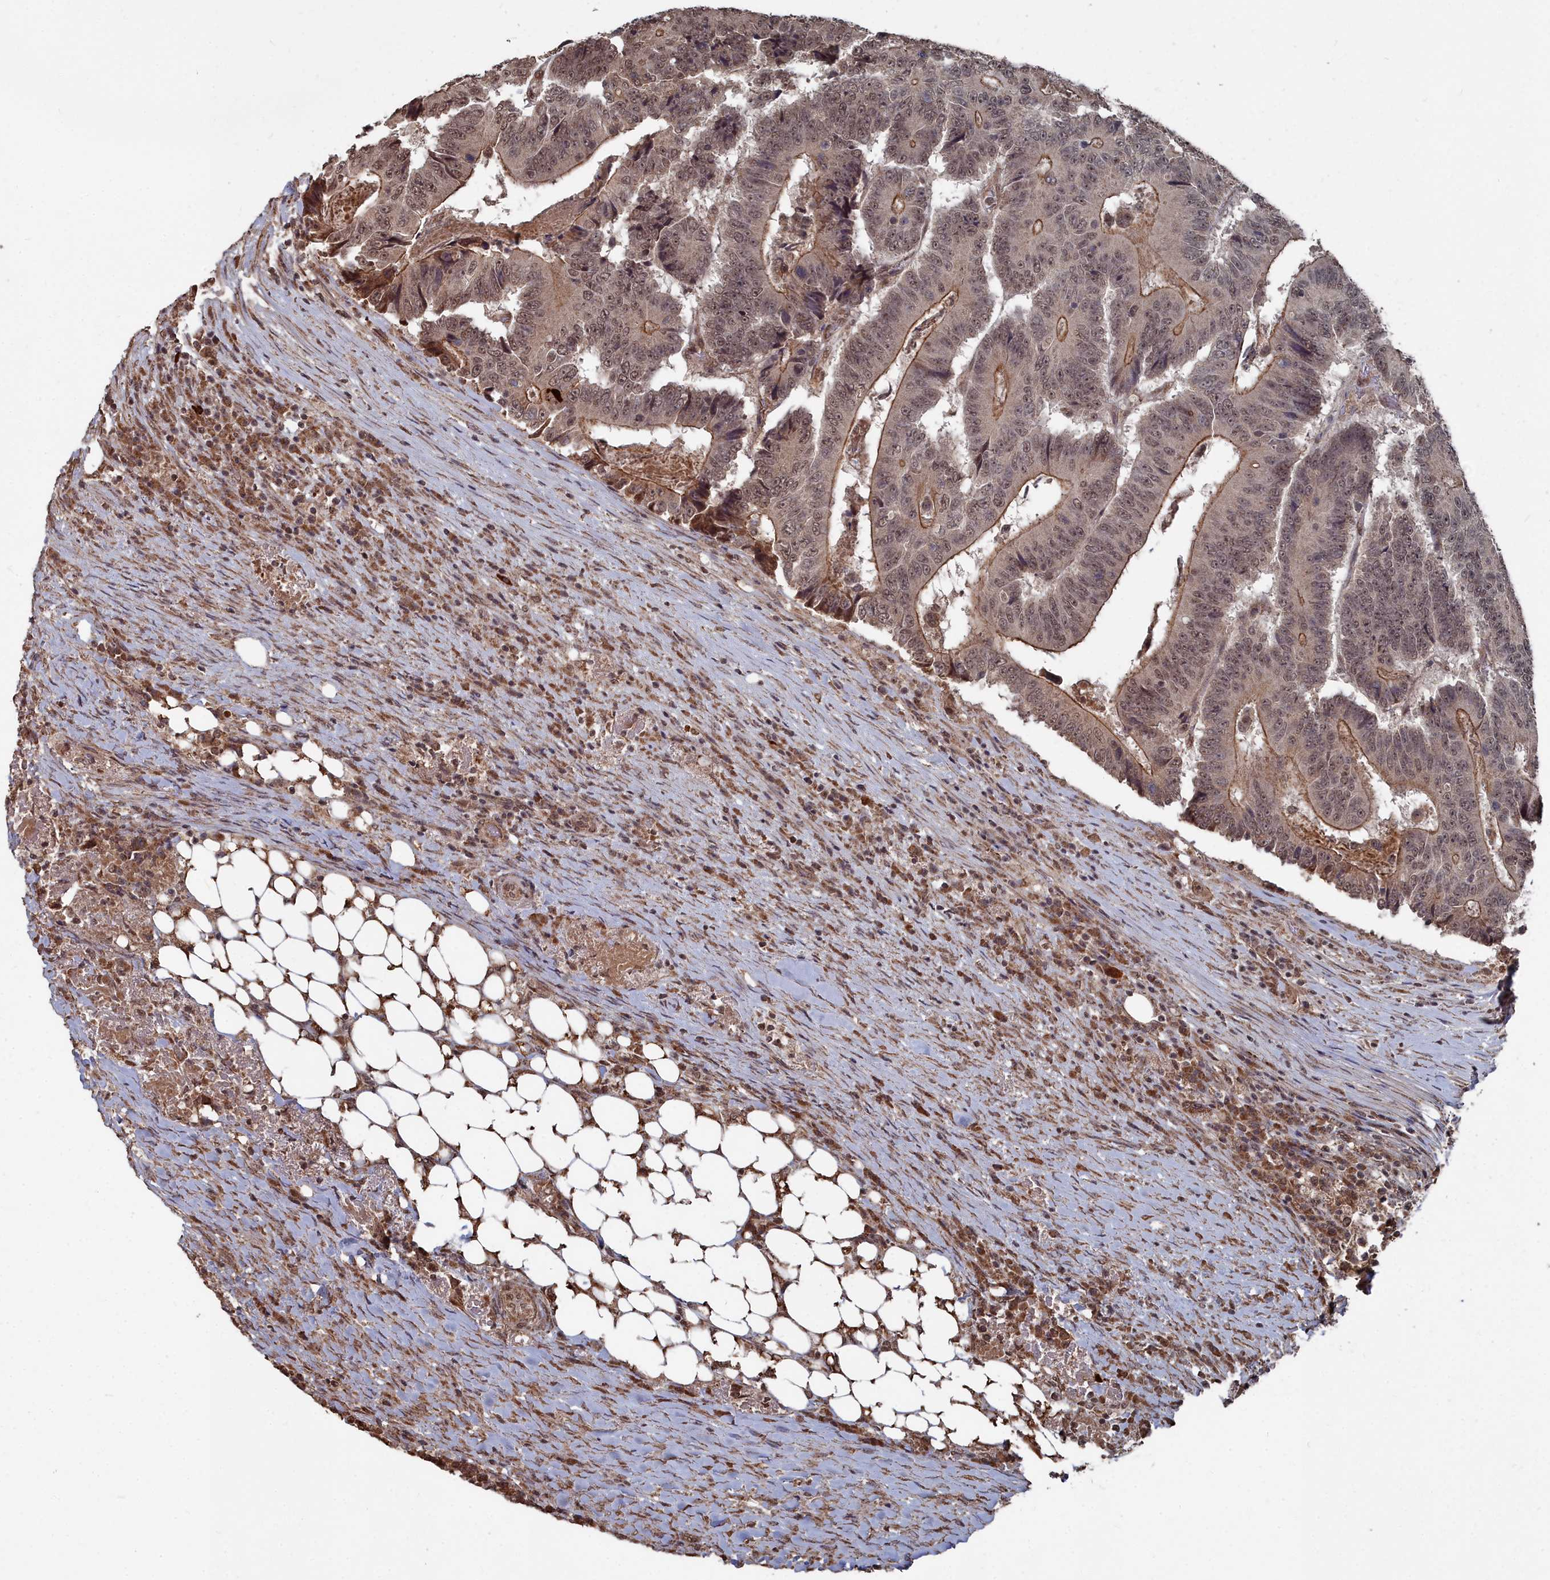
{"staining": {"intensity": "moderate", "quantity": "25%-75%", "location": "cytoplasmic/membranous,nuclear"}, "tissue": "colorectal cancer", "cell_type": "Tumor cells", "image_type": "cancer", "snomed": [{"axis": "morphology", "description": "Adenocarcinoma, NOS"}, {"axis": "topography", "description": "Colon"}], "caption": "A micrograph of adenocarcinoma (colorectal) stained for a protein exhibits moderate cytoplasmic/membranous and nuclear brown staining in tumor cells. Nuclei are stained in blue.", "gene": "CCNP", "patient": {"sex": "male", "age": 83}}